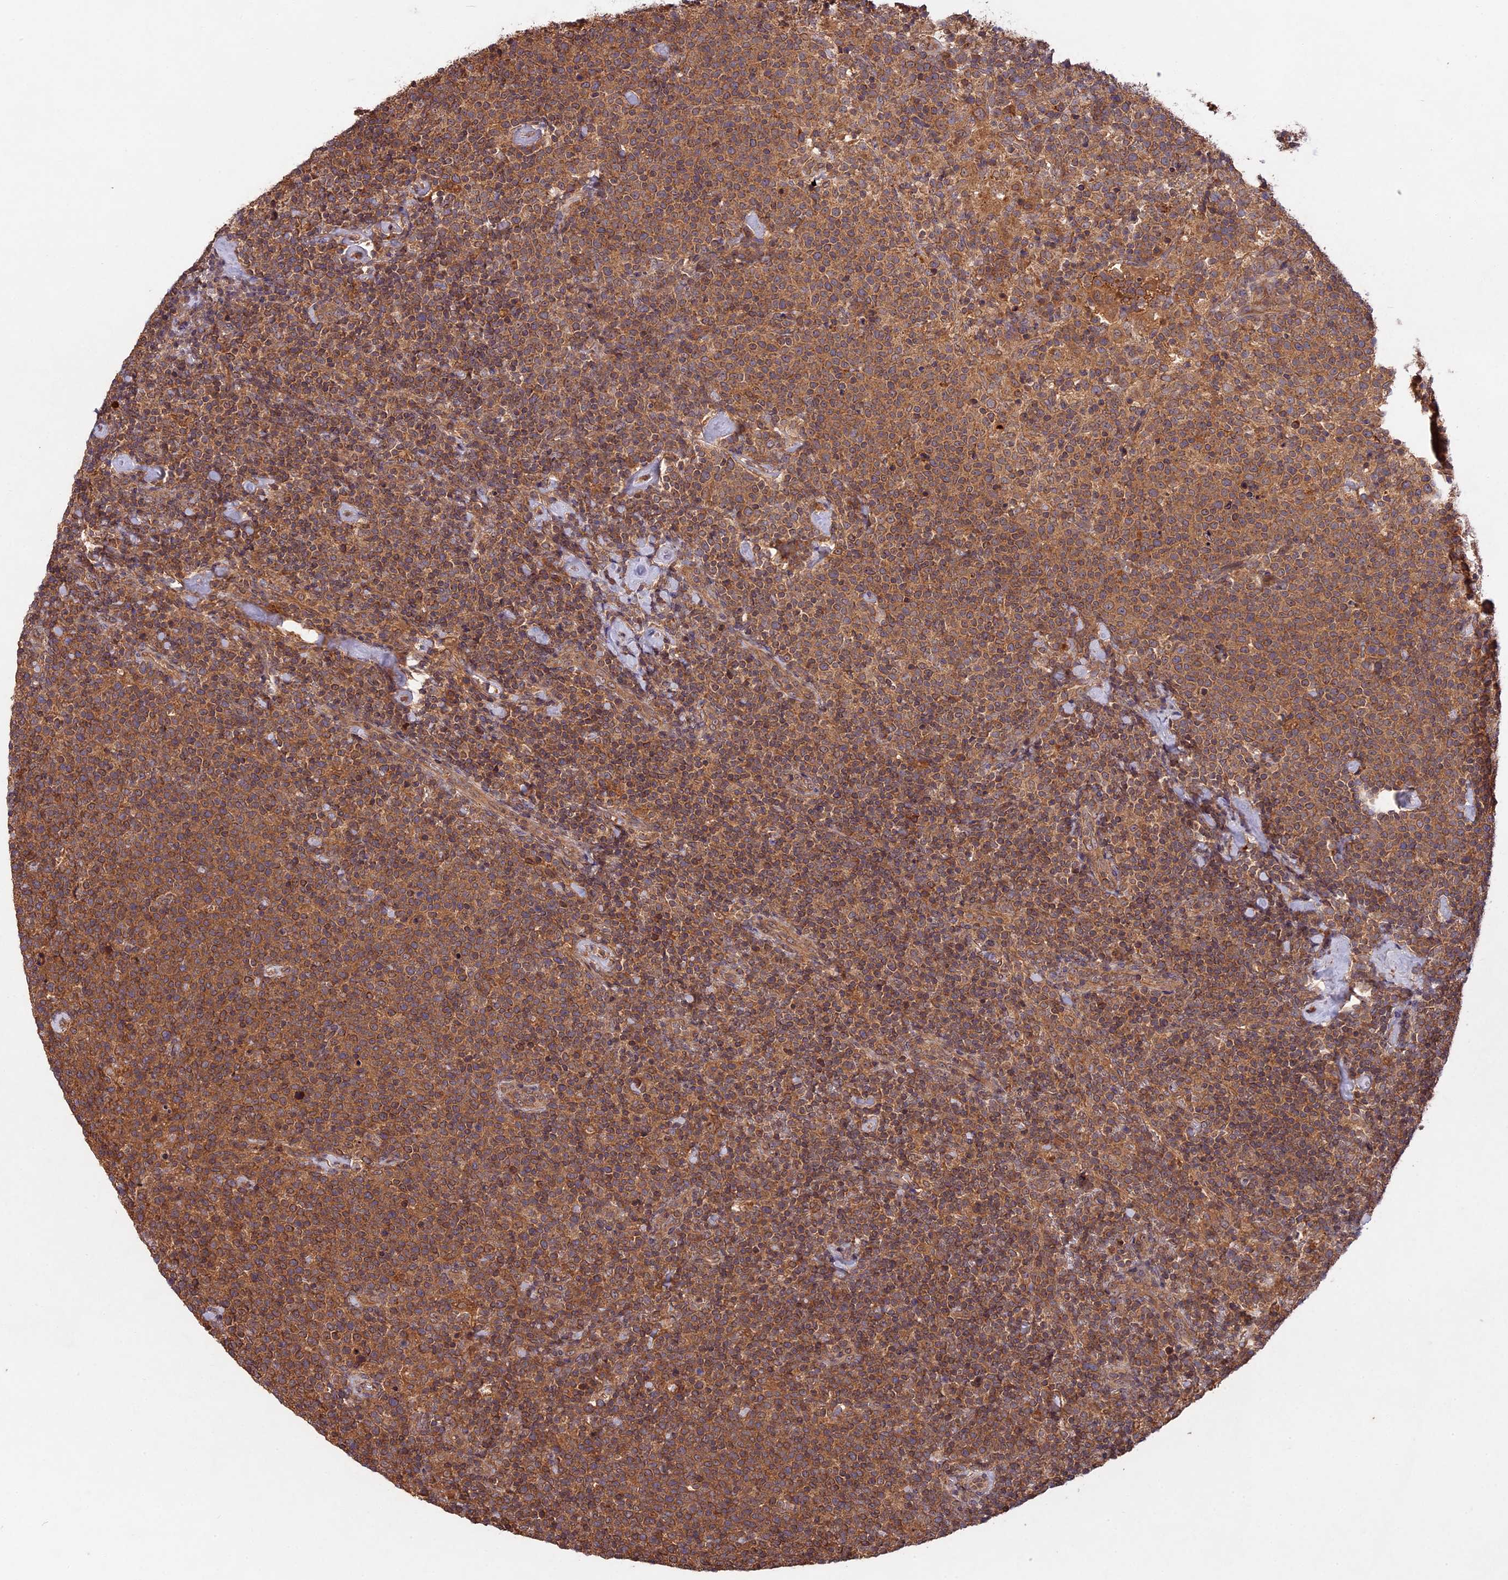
{"staining": {"intensity": "moderate", "quantity": ">75%", "location": "cytoplasmic/membranous"}, "tissue": "lymphoma", "cell_type": "Tumor cells", "image_type": "cancer", "snomed": [{"axis": "morphology", "description": "Malignant lymphoma, non-Hodgkin's type, High grade"}, {"axis": "topography", "description": "Lymph node"}], "caption": "Lymphoma stained with a protein marker displays moderate staining in tumor cells.", "gene": "CHAC1", "patient": {"sex": "male", "age": 61}}